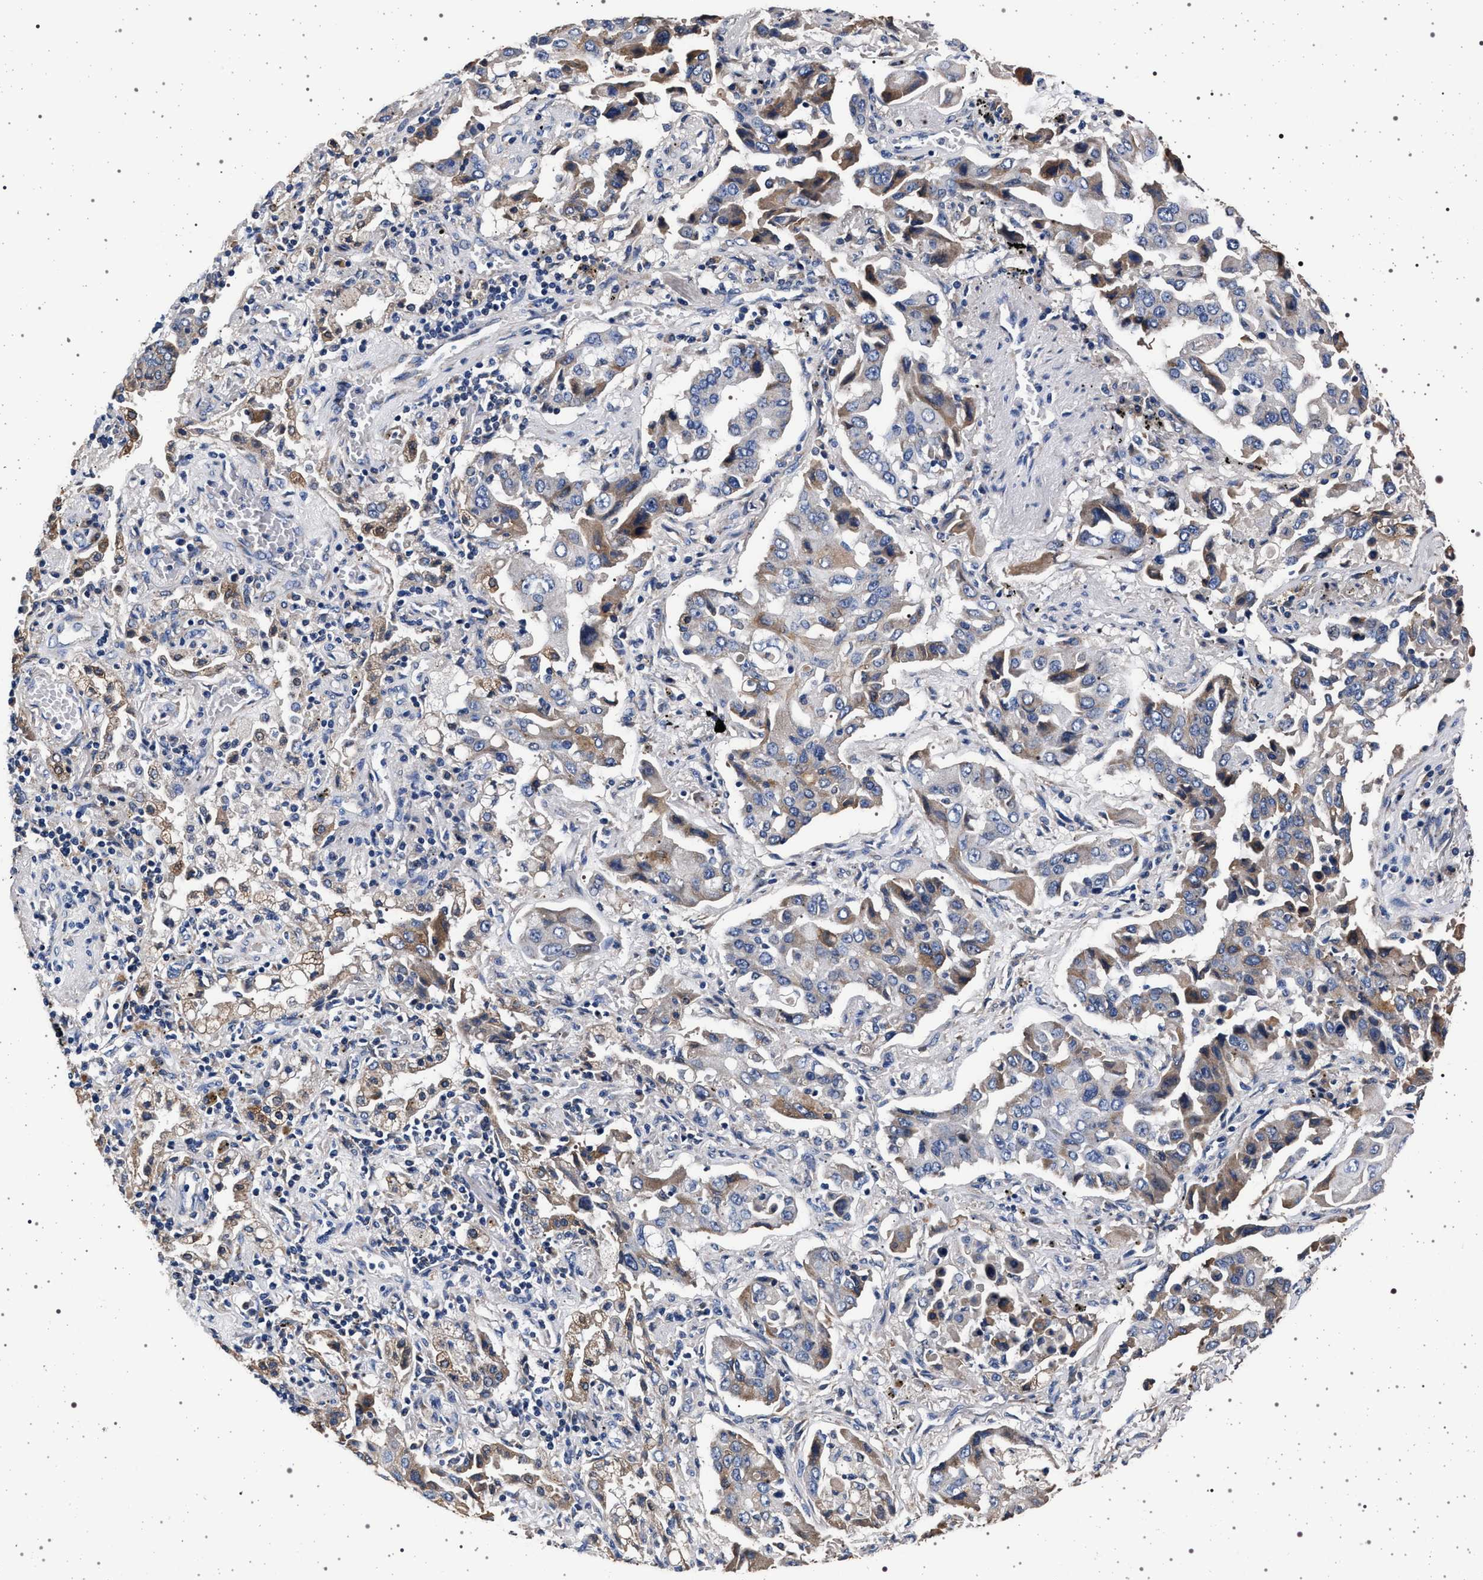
{"staining": {"intensity": "moderate", "quantity": "<25%", "location": "cytoplasmic/membranous"}, "tissue": "lung cancer", "cell_type": "Tumor cells", "image_type": "cancer", "snomed": [{"axis": "morphology", "description": "Adenocarcinoma, NOS"}, {"axis": "topography", "description": "Lung"}], "caption": "Lung cancer stained for a protein demonstrates moderate cytoplasmic/membranous positivity in tumor cells.", "gene": "MAP3K2", "patient": {"sex": "female", "age": 65}}